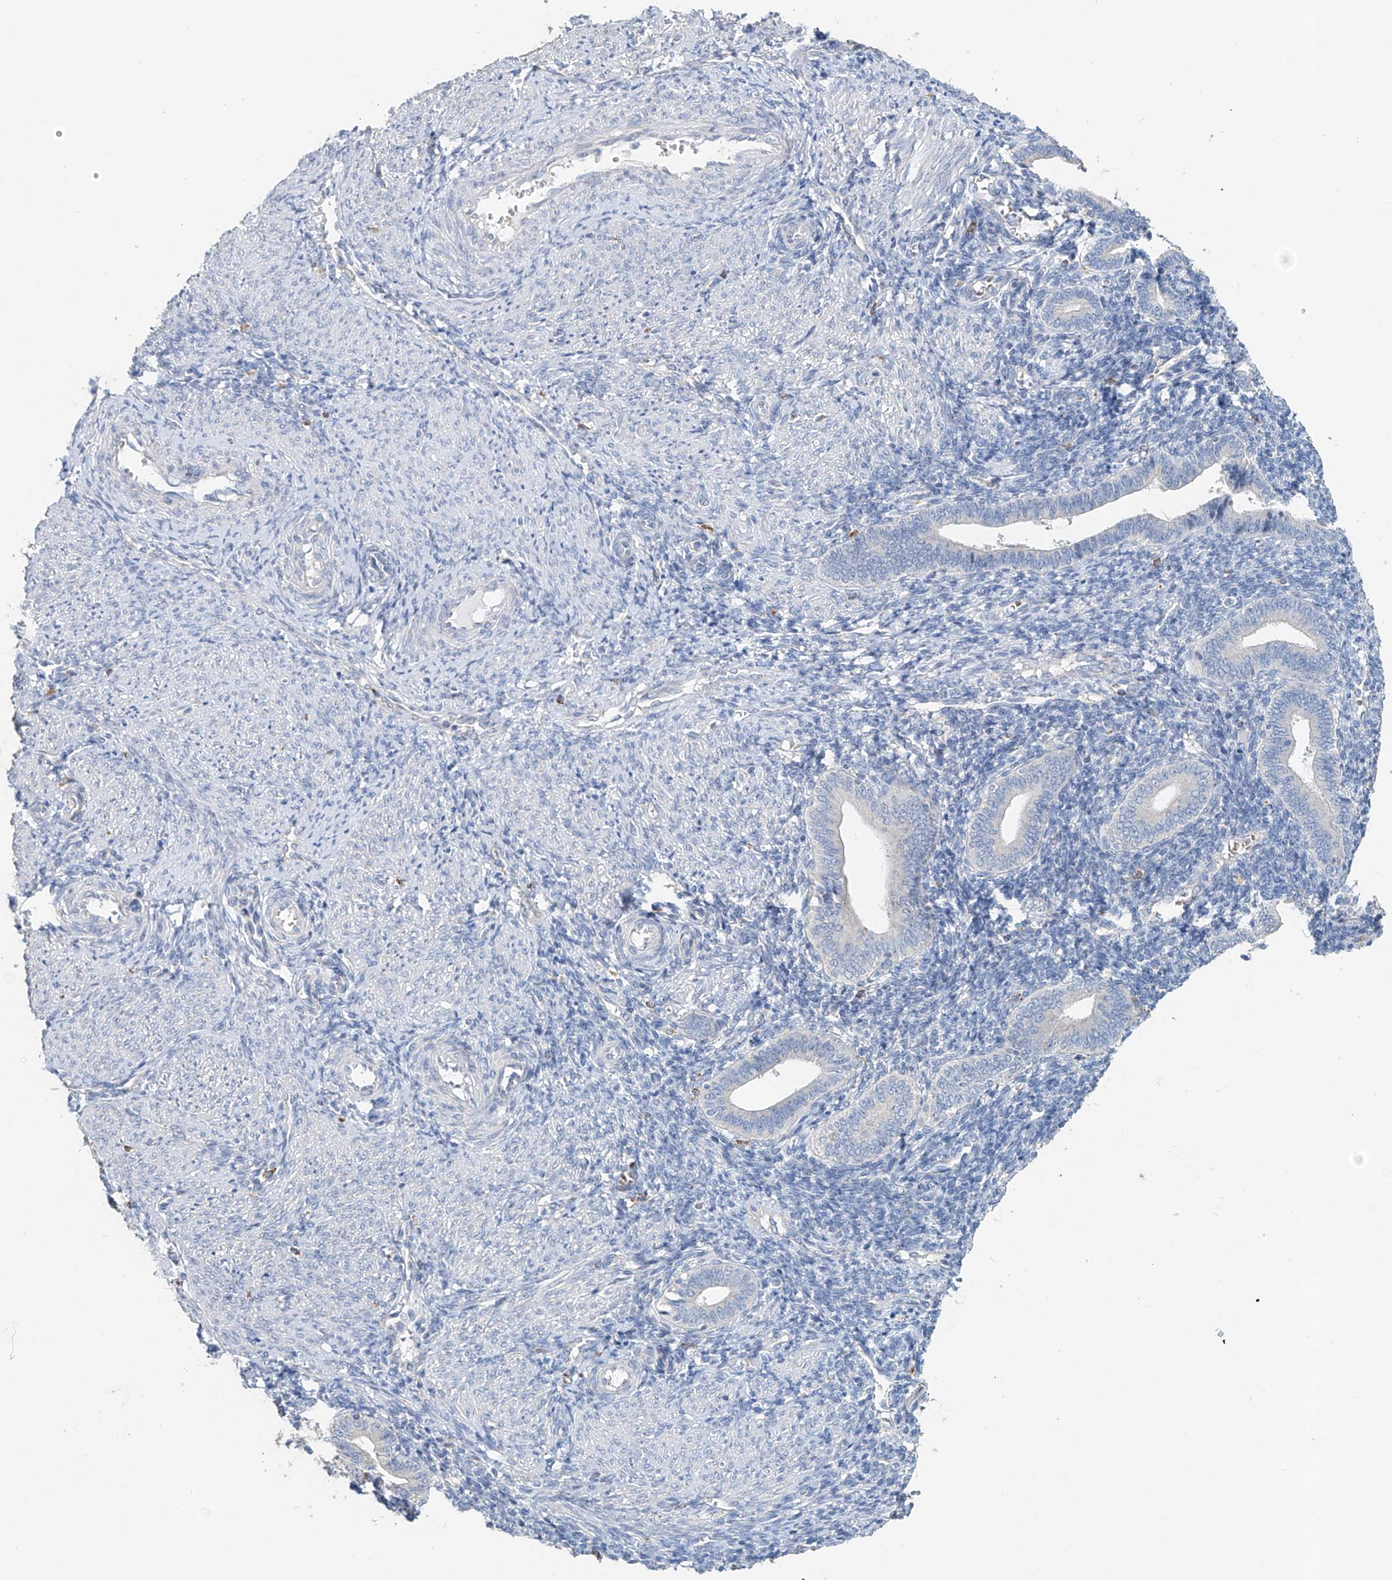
{"staining": {"intensity": "negative", "quantity": "none", "location": "none"}, "tissue": "endometrium", "cell_type": "Cells in endometrial stroma", "image_type": "normal", "snomed": [{"axis": "morphology", "description": "Normal tissue, NOS"}, {"axis": "topography", "description": "Uterus"}, {"axis": "topography", "description": "Endometrium"}], "caption": "There is no significant expression in cells in endometrial stroma of endometrium. (DAB IHC, high magnification).", "gene": "TRIM47", "patient": {"sex": "female", "age": 33}}